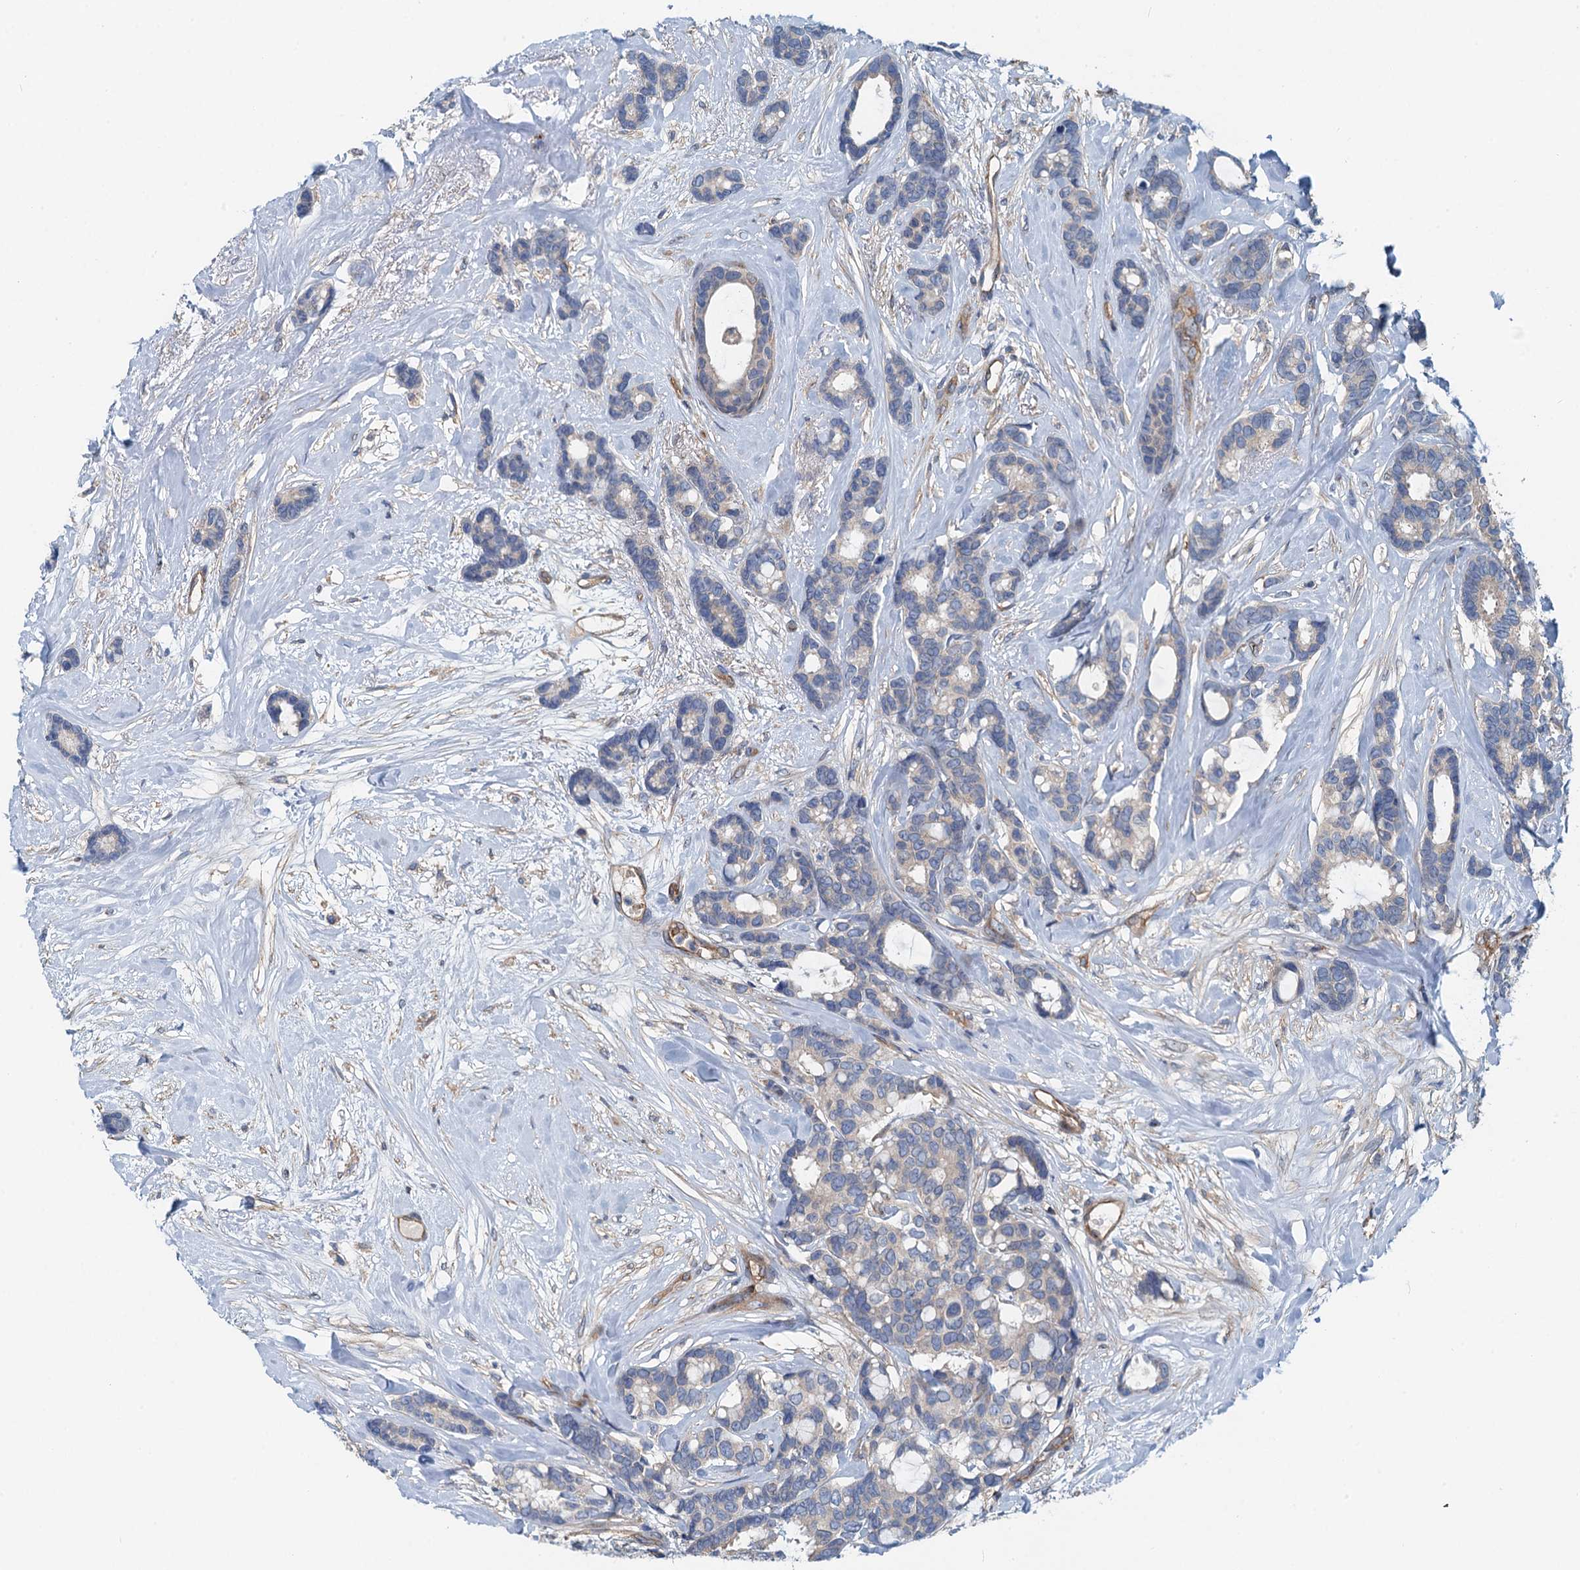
{"staining": {"intensity": "negative", "quantity": "none", "location": "none"}, "tissue": "breast cancer", "cell_type": "Tumor cells", "image_type": "cancer", "snomed": [{"axis": "morphology", "description": "Duct carcinoma"}, {"axis": "topography", "description": "Breast"}], "caption": "Breast infiltrating ductal carcinoma was stained to show a protein in brown. There is no significant staining in tumor cells.", "gene": "ROGDI", "patient": {"sex": "female", "age": 87}}